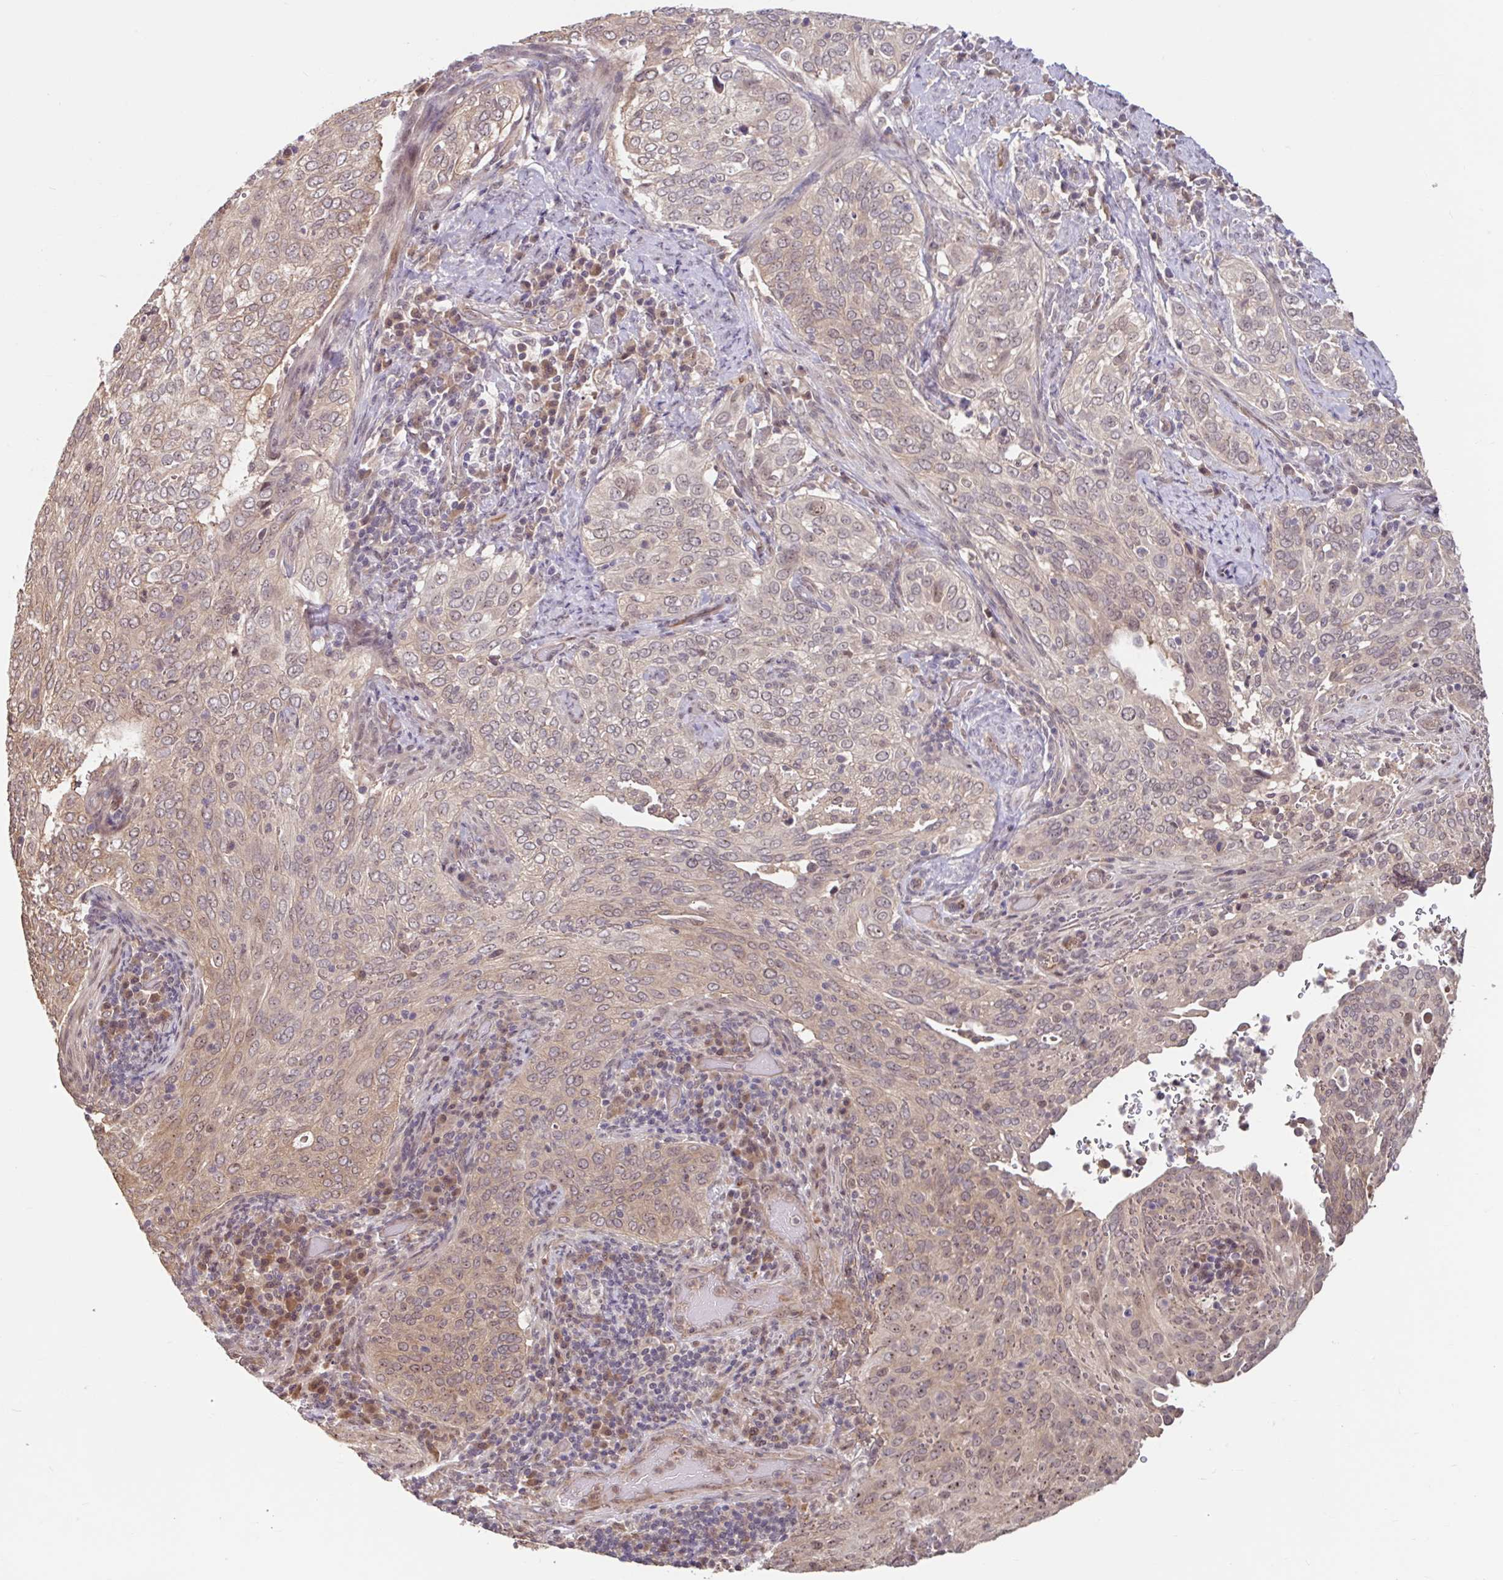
{"staining": {"intensity": "weak", "quantity": "<25%", "location": "cytoplasmic/membranous"}, "tissue": "cervical cancer", "cell_type": "Tumor cells", "image_type": "cancer", "snomed": [{"axis": "morphology", "description": "Squamous cell carcinoma, NOS"}, {"axis": "topography", "description": "Cervix"}], "caption": "Squamous cell carcinoma (cervical) was stained to show a protein in brown. There is no significant positivity in tumor cells. (DAB (3,3'-diaminobenzidine) immunohistochemistry with hematoxylin counter stain).", "gene": "STYXL1", "patient": {"sex": "female", "age": 38}}